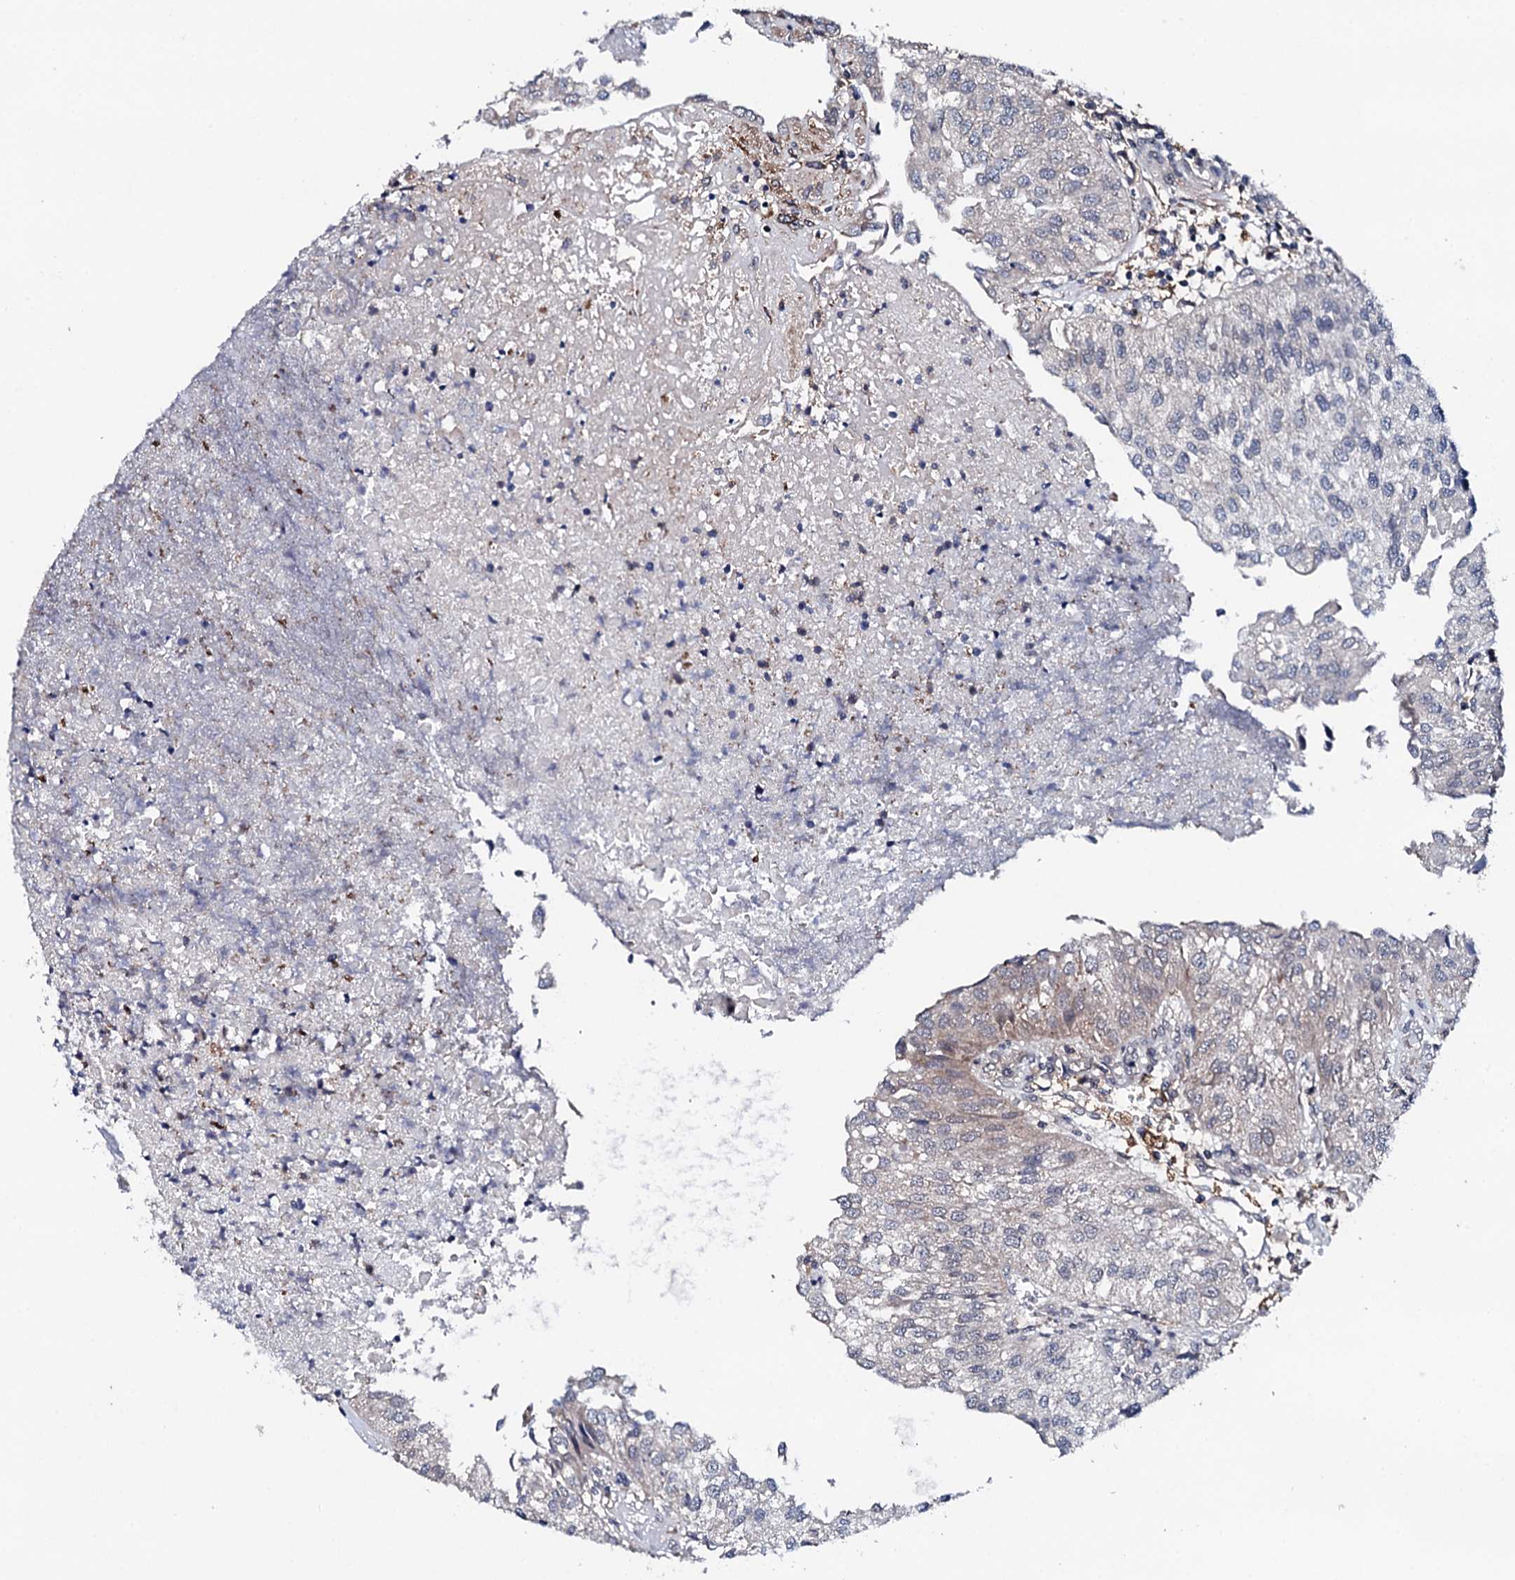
{"staining": {"intensity": "negative", "quantity": "none", "location": "none"}, "tissue": "urothelial cancer", "cell_type": "Tumor cells", "image_type": "cancer", "snomed": [{"axis": "morphology", "description": "Urothelial carcinoma, Low grade"}, {"axis": "topography", "description": "Urinary bladder"}], "caption": "Urothelial cancer stained for a protein using immunohistochemistry exhibits no positivity tumor cells.", "gene": "EDC3", "patient": {"sex": "female", "age": 89}}